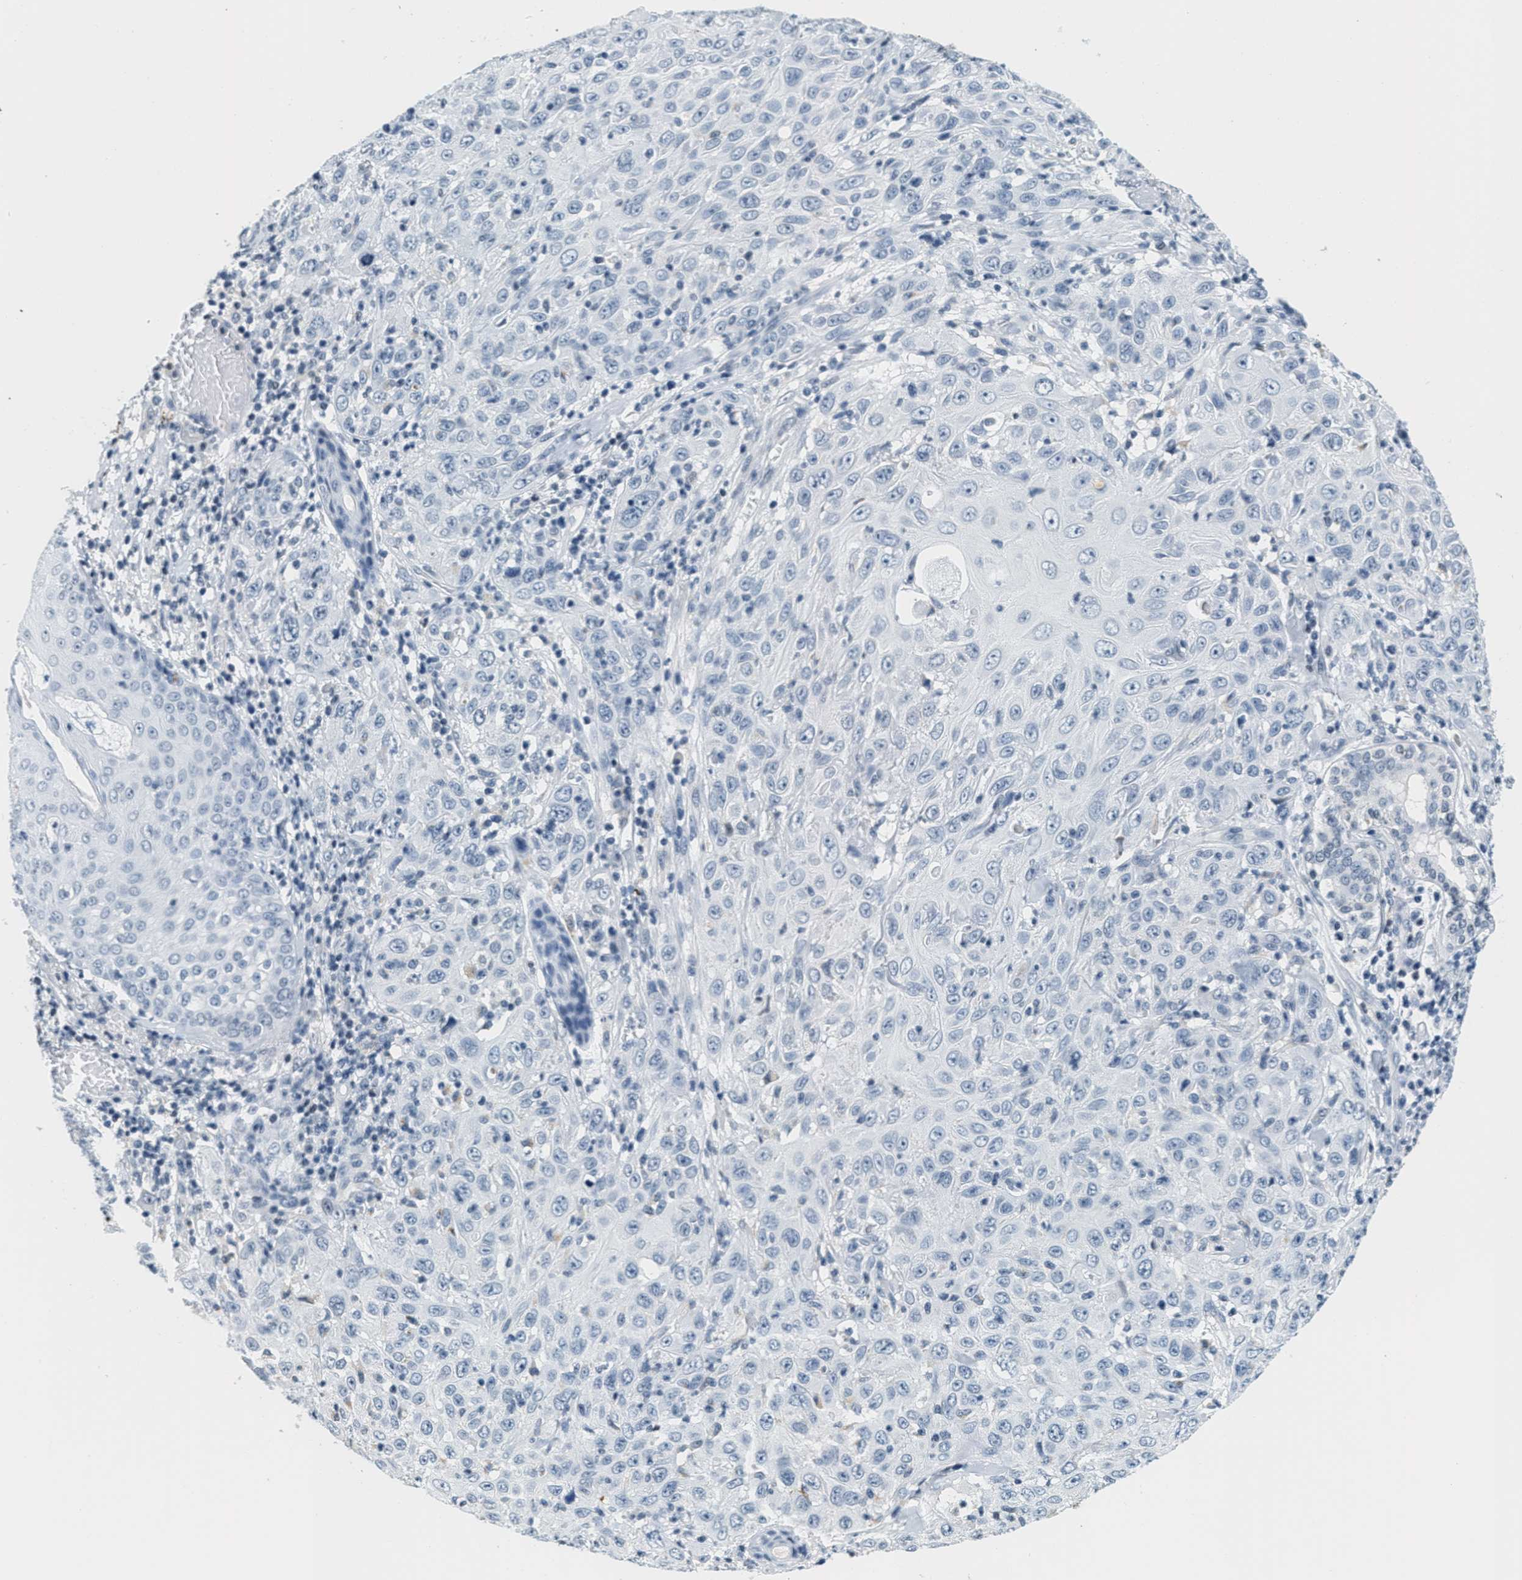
{"staining": {"intensity": "negative", "quantity": "none", "location": "none"}, "tissue": "skin cancer", "cell_type": "Tumor cells", "image_type": "cancer", "snomed": [{"axis": "morphology", "description": "Squamous cell carcinoma, NOS"}, {"axis": "topography", "description": "Skin"}], "caption": "Tumor cells show no significant positivity in skin squamous cell carcinoma.", "gene": "CA4", "patient": {"sex": "female", "age": 88}}